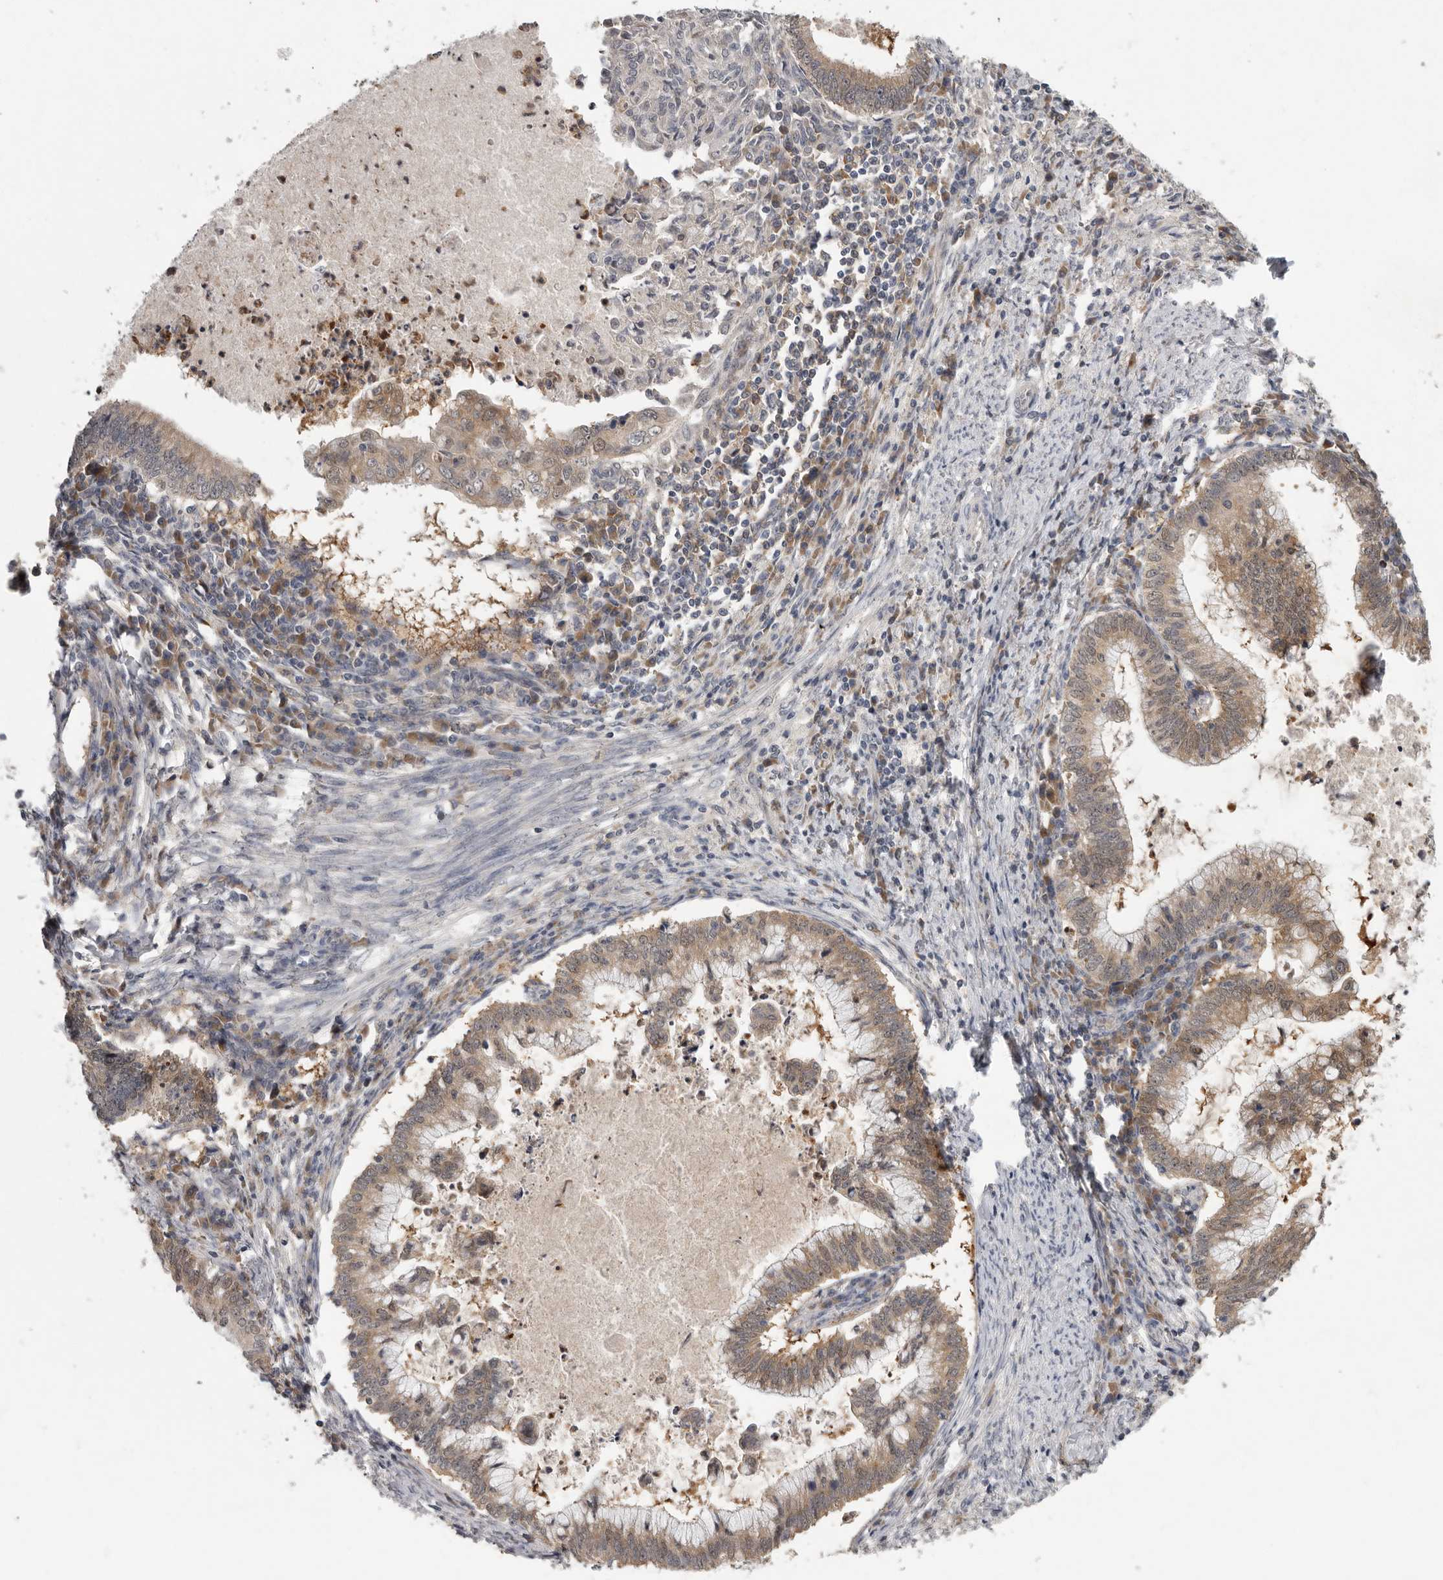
{"staining": {"intensity": "weak", "quantity": ">75%", "location": "cytoplasmic/membranous"}, "tissue": "cervical cancer", "cell_type": "Tumor cells", "image_type": "cancer", "snomed": [{"axis": "morphology", "description": "Adenocarcinoma, NOS"}, {"axis": "topography", "description": "Cervix"}], "caption": "The immunohistochemical stain highlights weak cytoplasmic/membranous positivity in tumor cells of cervical cancer (adenocarcinoma) tissue.", "gene": "RALGPS2", "patient": {"sex": "female", "age": 36}}